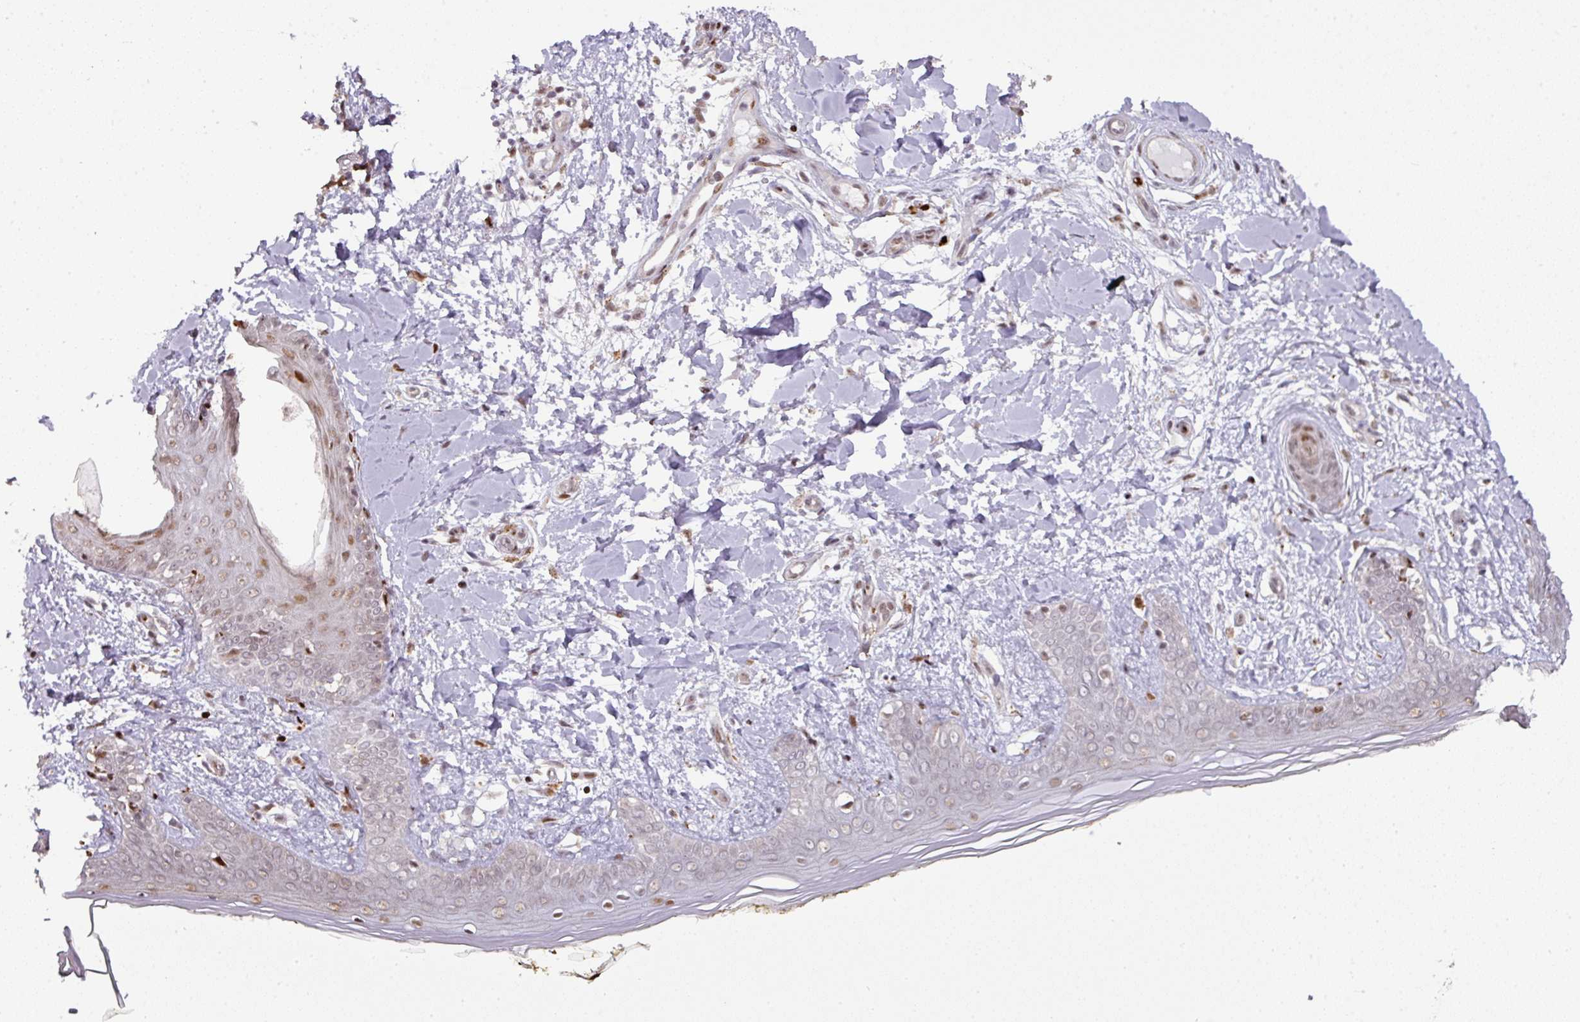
{"staining": {"intensity": "moderate", "quantity": ">75%", "location": "nuclear"}, "tissue": "skin", "cell_type": "Fibroblasts", "image_type": "normal", "snomed": [{"axis": "morphology", "description": "Normal tissue, NOS"}, {"axis": "topography", "description": "Skin"}], "caption": "Skin stained with IHC exhibits moderate nuclear positivity in approximately >75% of fibroblasts.", "gene": "MYSM1", "patient": {"sex": "female", "age": 34}}